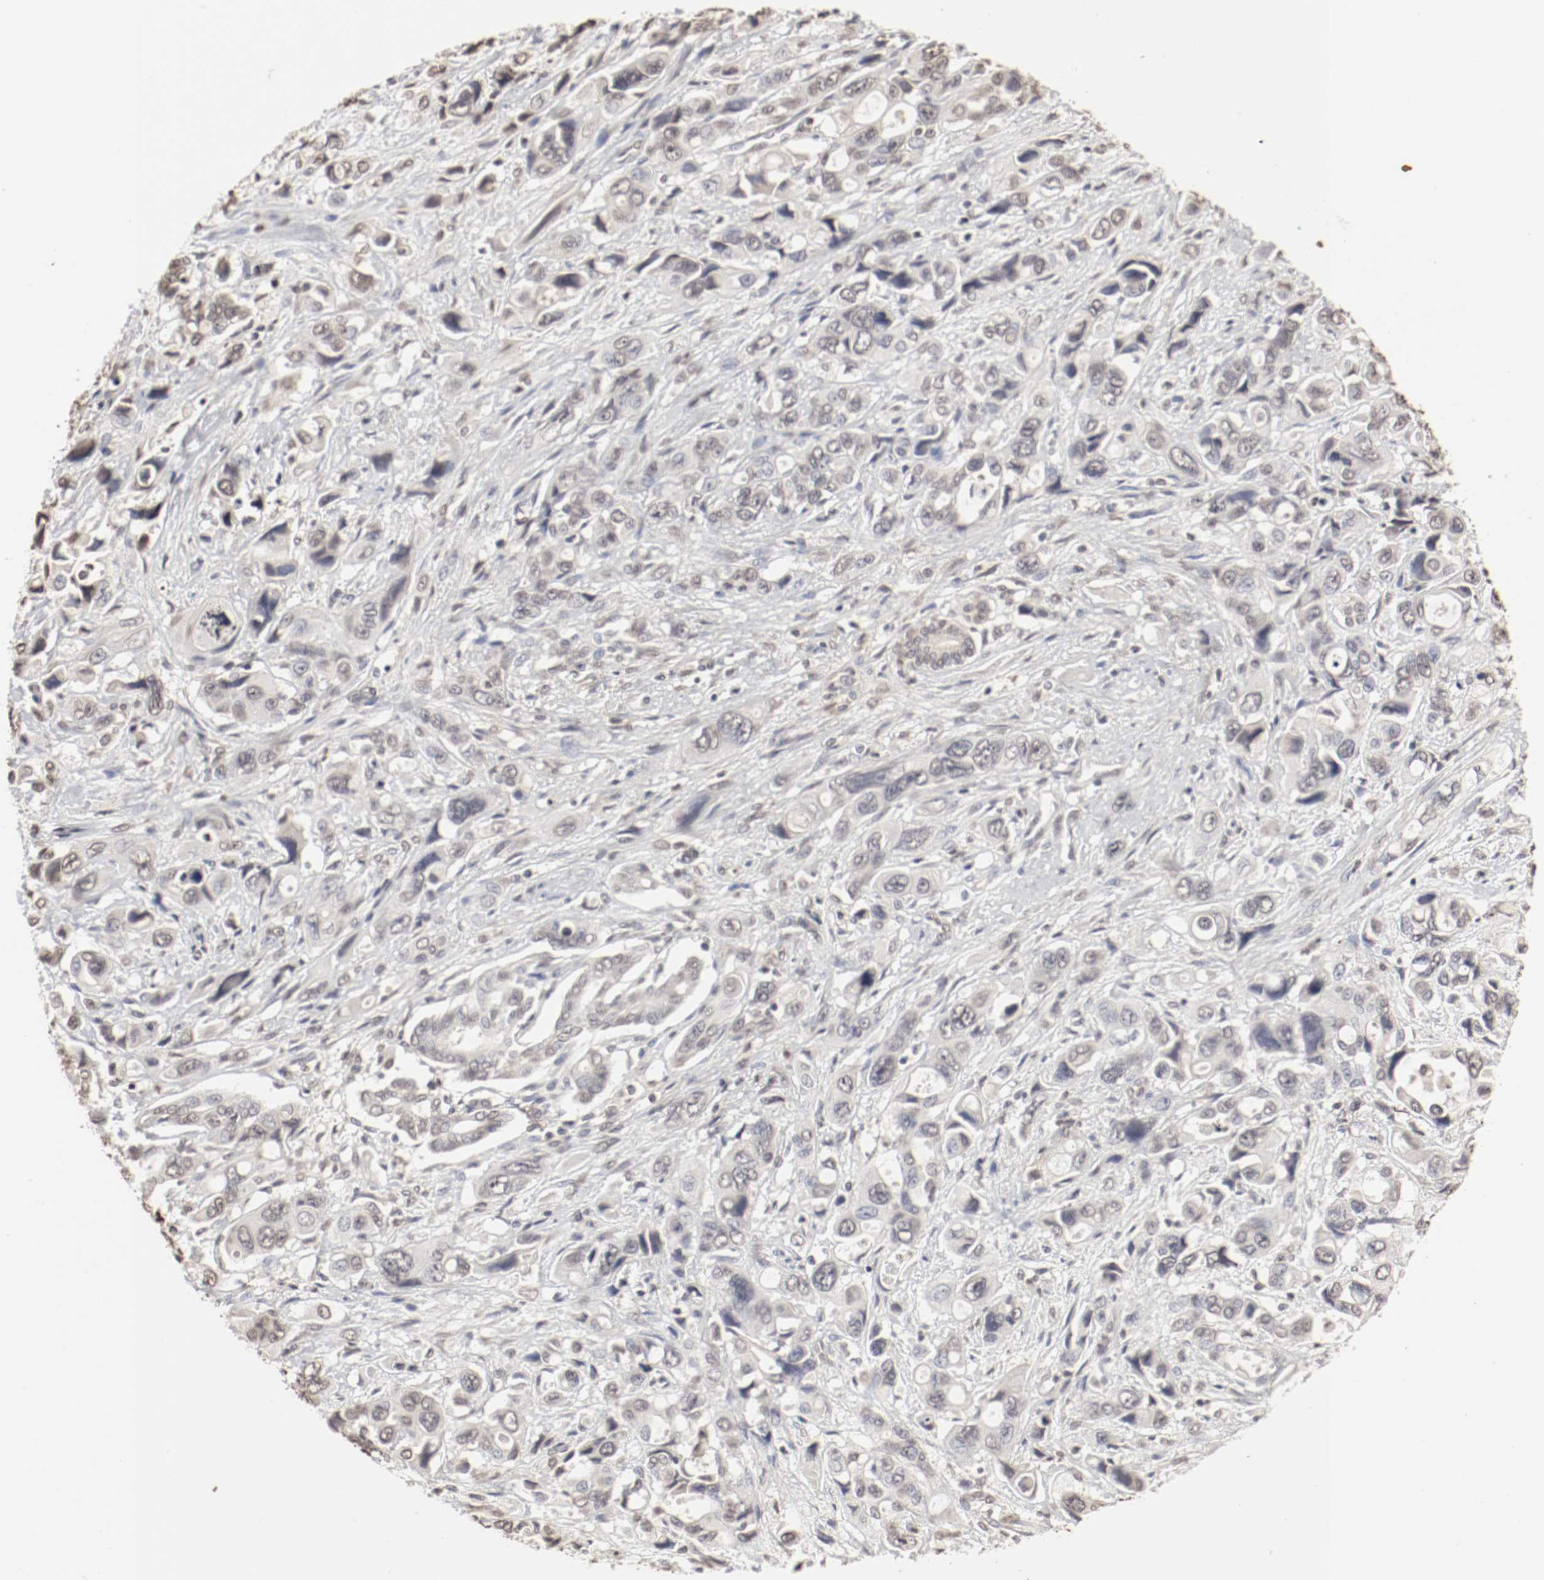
{"staining": {"intensity": "weak", "quantity": "25%-75%", "location": "cytoplasmic/membranous,nuclear"}, "tissue": "pancreatic cancer", "cell_type": "Tumor cells", "image_type": "cancer", "snomed": [{"axis": "morphology", "description": "Adenocarcinoma, NOS"}, {"axis": "topography", "description": "Pancreas"}], "caption": "Immunohistochemistry of adenocarcinoma (pancreatic) displays low levels of weak cytoplasmic/membranous and nuclear expression in about 25%-75% of tumor cells.", "gene": "WASL", "patient": {"sex": "male", "age": 46}}